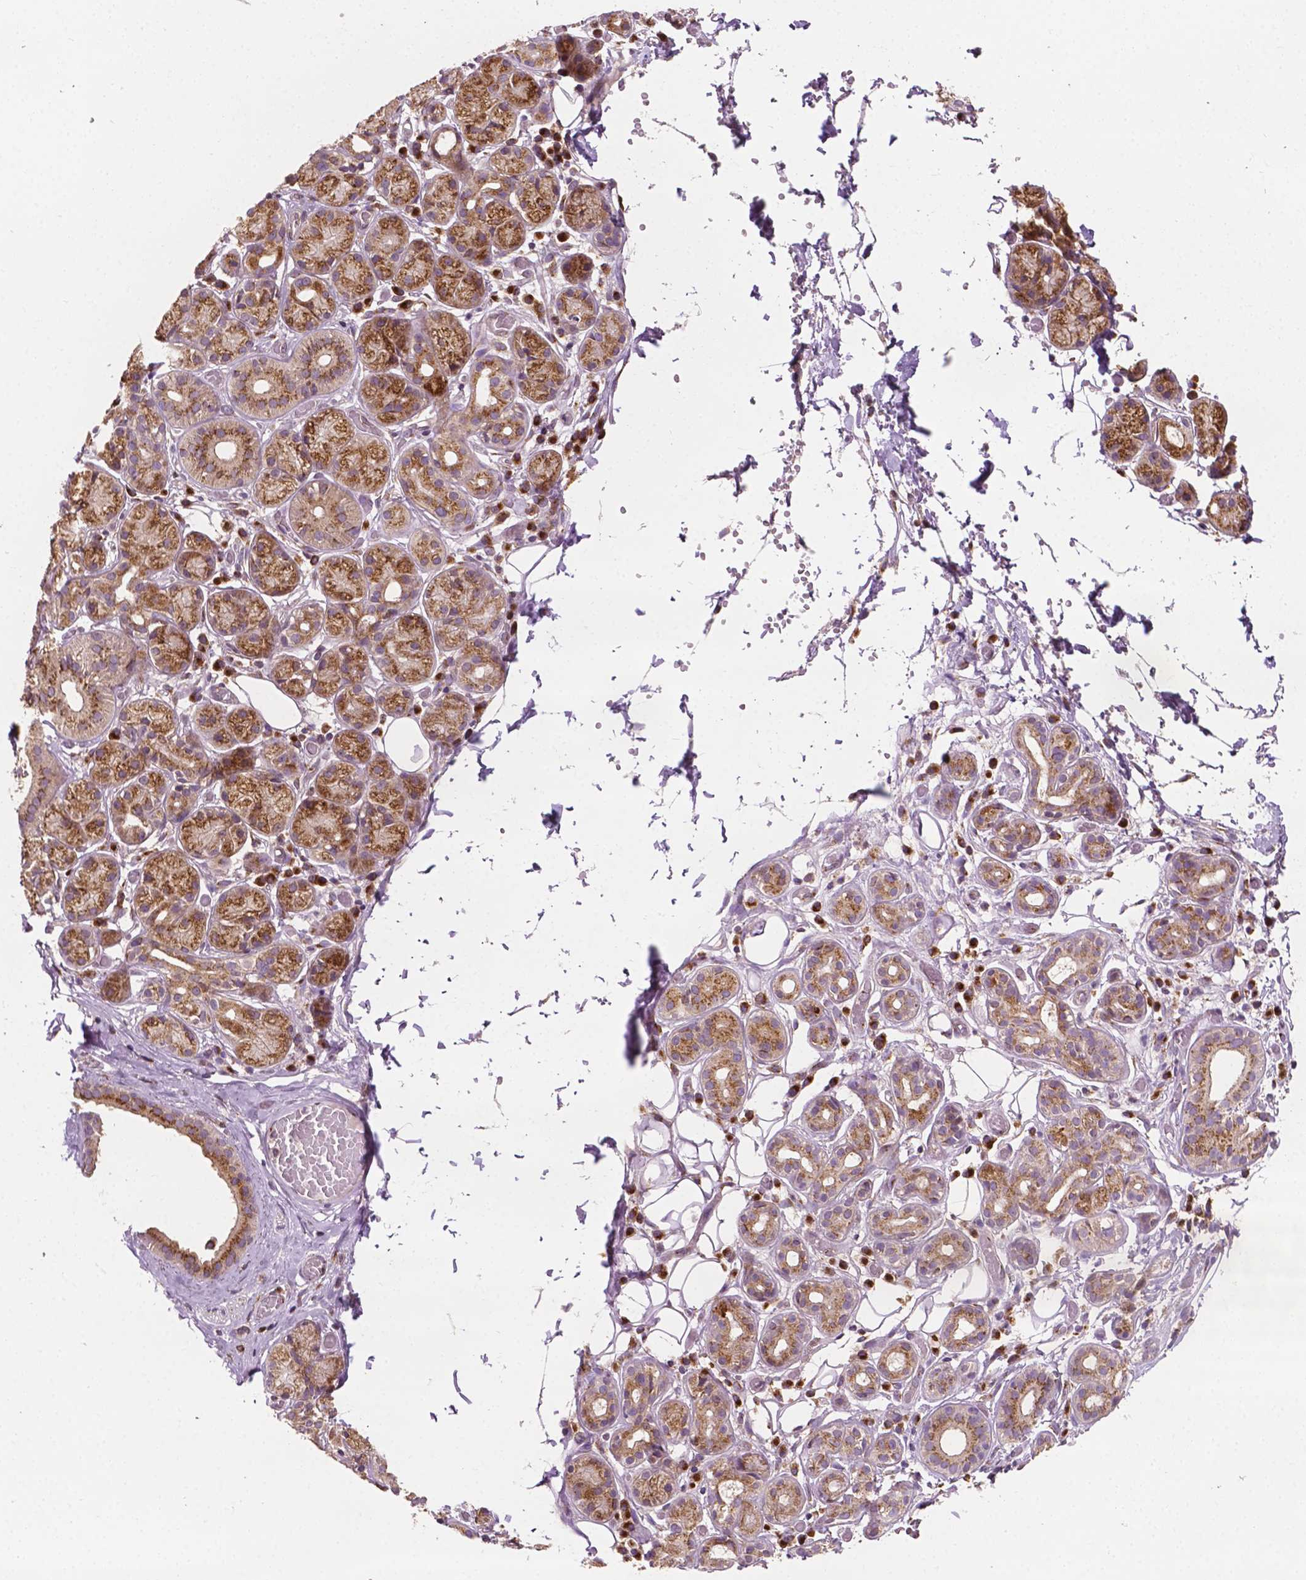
{"staining": {"intensity": "moderate", "quantity": ">75%", "location": "cytoplasmic/membranous"}, "tissue": "salivary gland", "cell_type": "Glandular cells", "image_type": "normal", "snomed": [{"axis": "morphology", "description": "Normal tissue, NOS"}, {"axis": "topography", "description": "Salivary gland"}, {"axis": "topography", "description": "Peripheral nerve tissue"}], "caption": "Immunohistochemical staining of unremarkable salivary gland reveals >75% levels of moderate cytoplasmic/membranous protein staining in approximately >75% of glandular cells.", "gene": "EBAG9", "patient": {"sex": "male", "age": 71}}